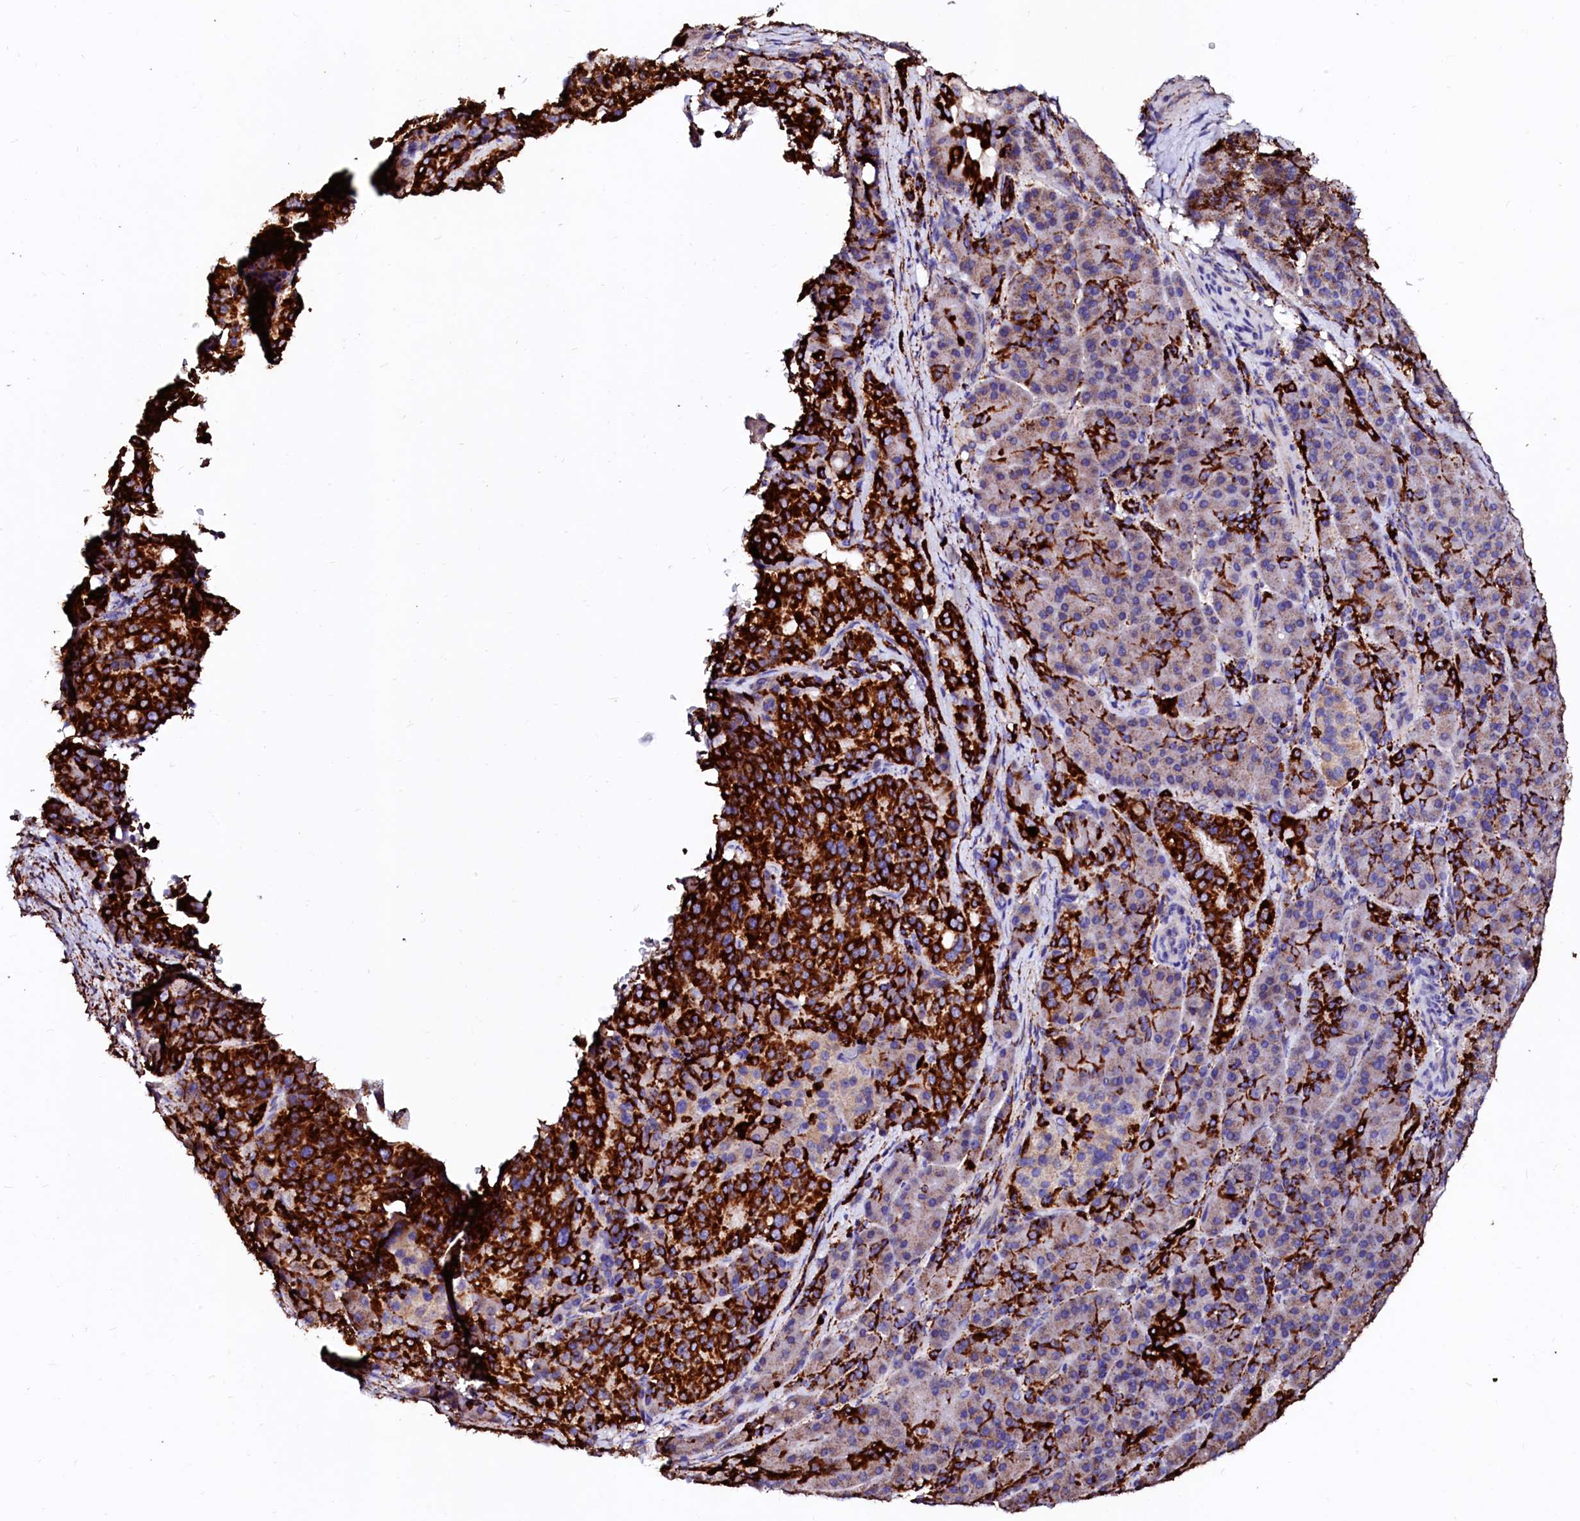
{"staining": {"intensity": "strong", "quantity": "25%-75%", "location": "cytoplasmic/membranous"}, "tissue": "pancreatic cancer", "cell_type": "Tumor cells", "image_type": "cancer", "snomed": [{"axis": "morphology", "description": "Adenocarcinoma, NOS"}, {"axis": "topography", "description": "Pancreas"}], "caption": "High-magnification brightfield microscopy of adenocarcinoma (pancreatic) stained with DAB (3,3'-diaminobenzidine) (brown) and counterstained with hematoxylin (blue). tumor cells exhibit strong cytoplasmic/membranous staining is seen in approximately25%-75% of cells. (IHC, brightfield microscopy, high magnification).", "gene": "MAOB", "patient": {"sex": "female", "age": 74}}